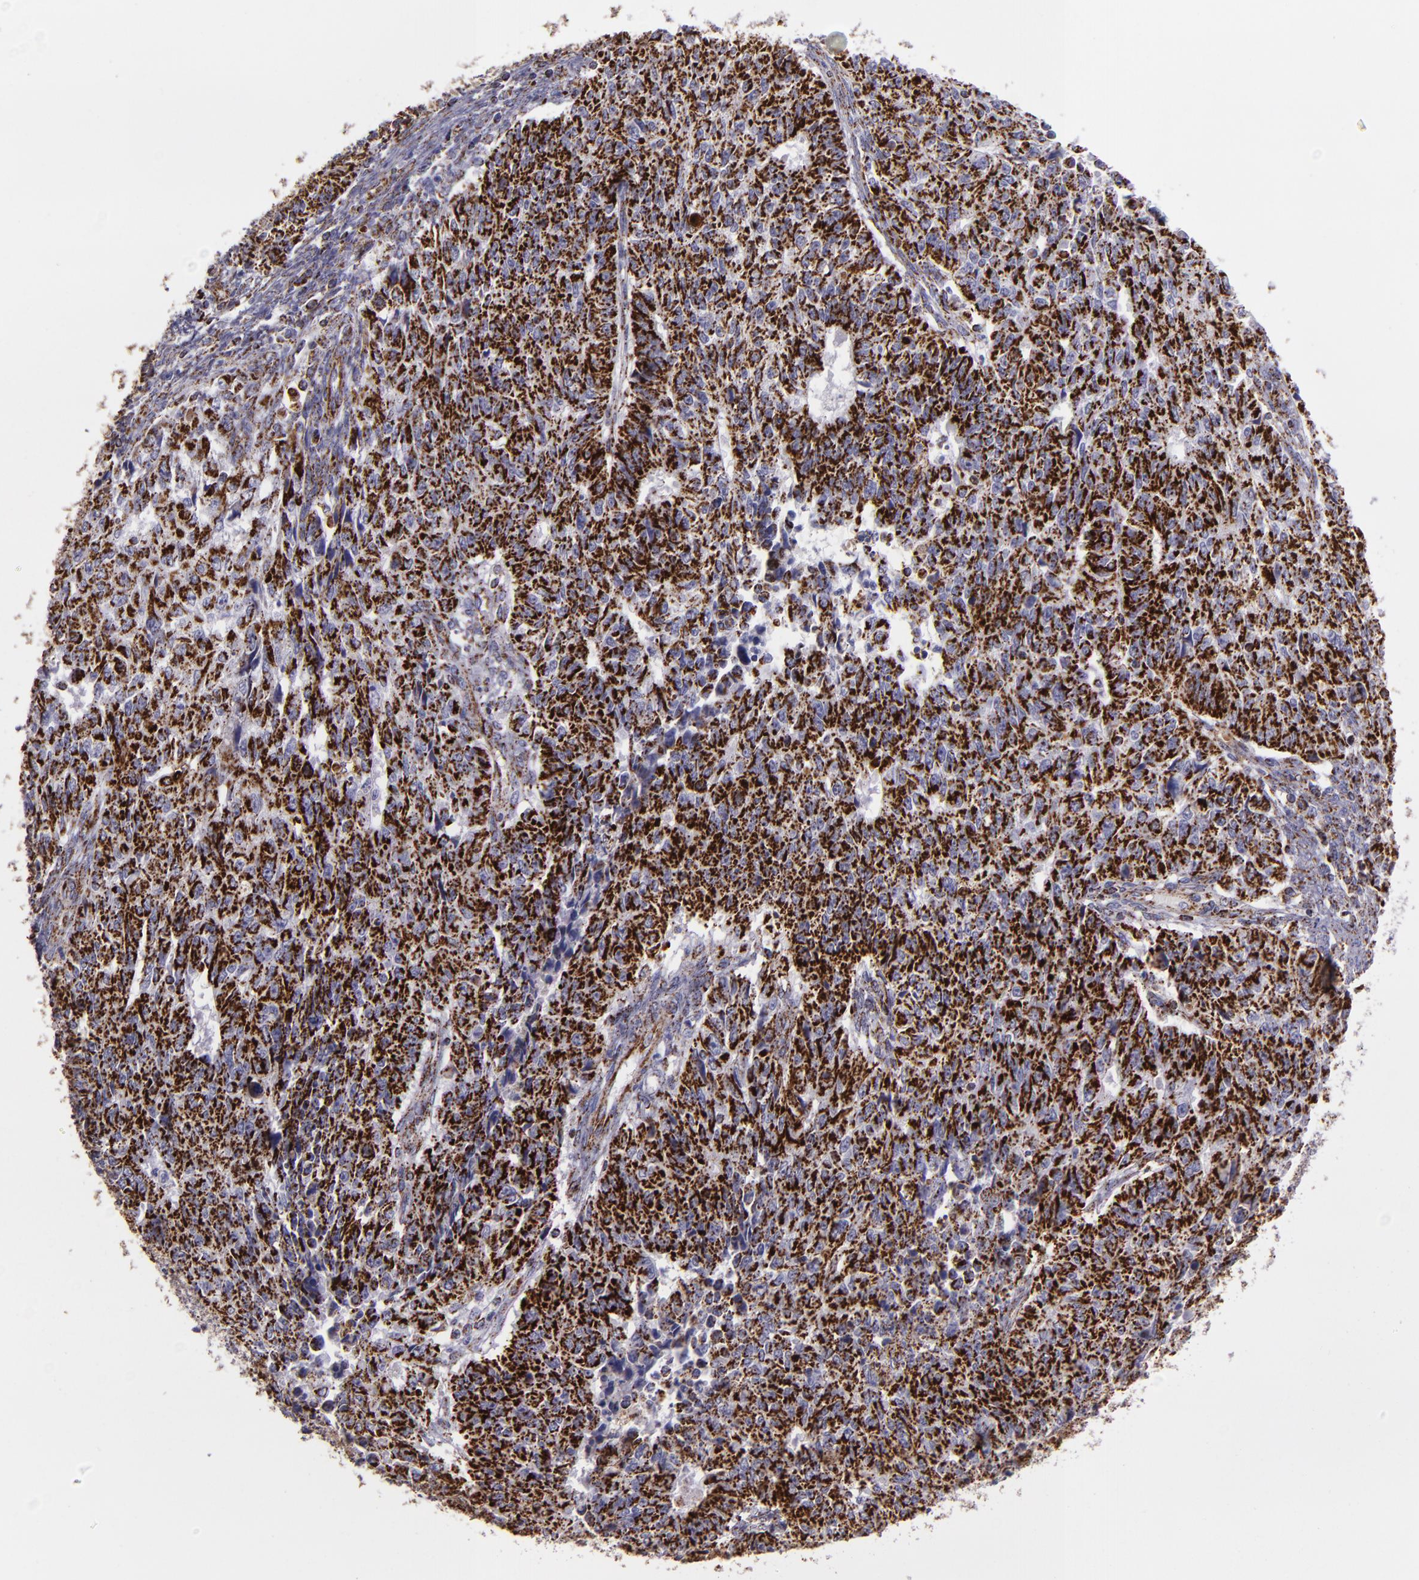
{"staining": {"intensity": "strong", "quantity": ">75%", "location": "cytoplasmic/membranous"}, "tissue": "endometrial cancer", "cell_type": "Tumor cells", "image_type": "cancer", "snomed": [{"axis": "morphology", "description": "Adenocarcinoma, NOS"}, {"axis": "topography", "description": "Endometrium"}], "caption": "Immunohistochemistry image of human adenocarcinoma (endometrial) stained for a protein (brown), which reveals high levels of strong cytoplasmic/membranous positivity in about >75% of tumor cells.", "gene": "HSPD1", "patient": {"sex": "female", "age": 42}}